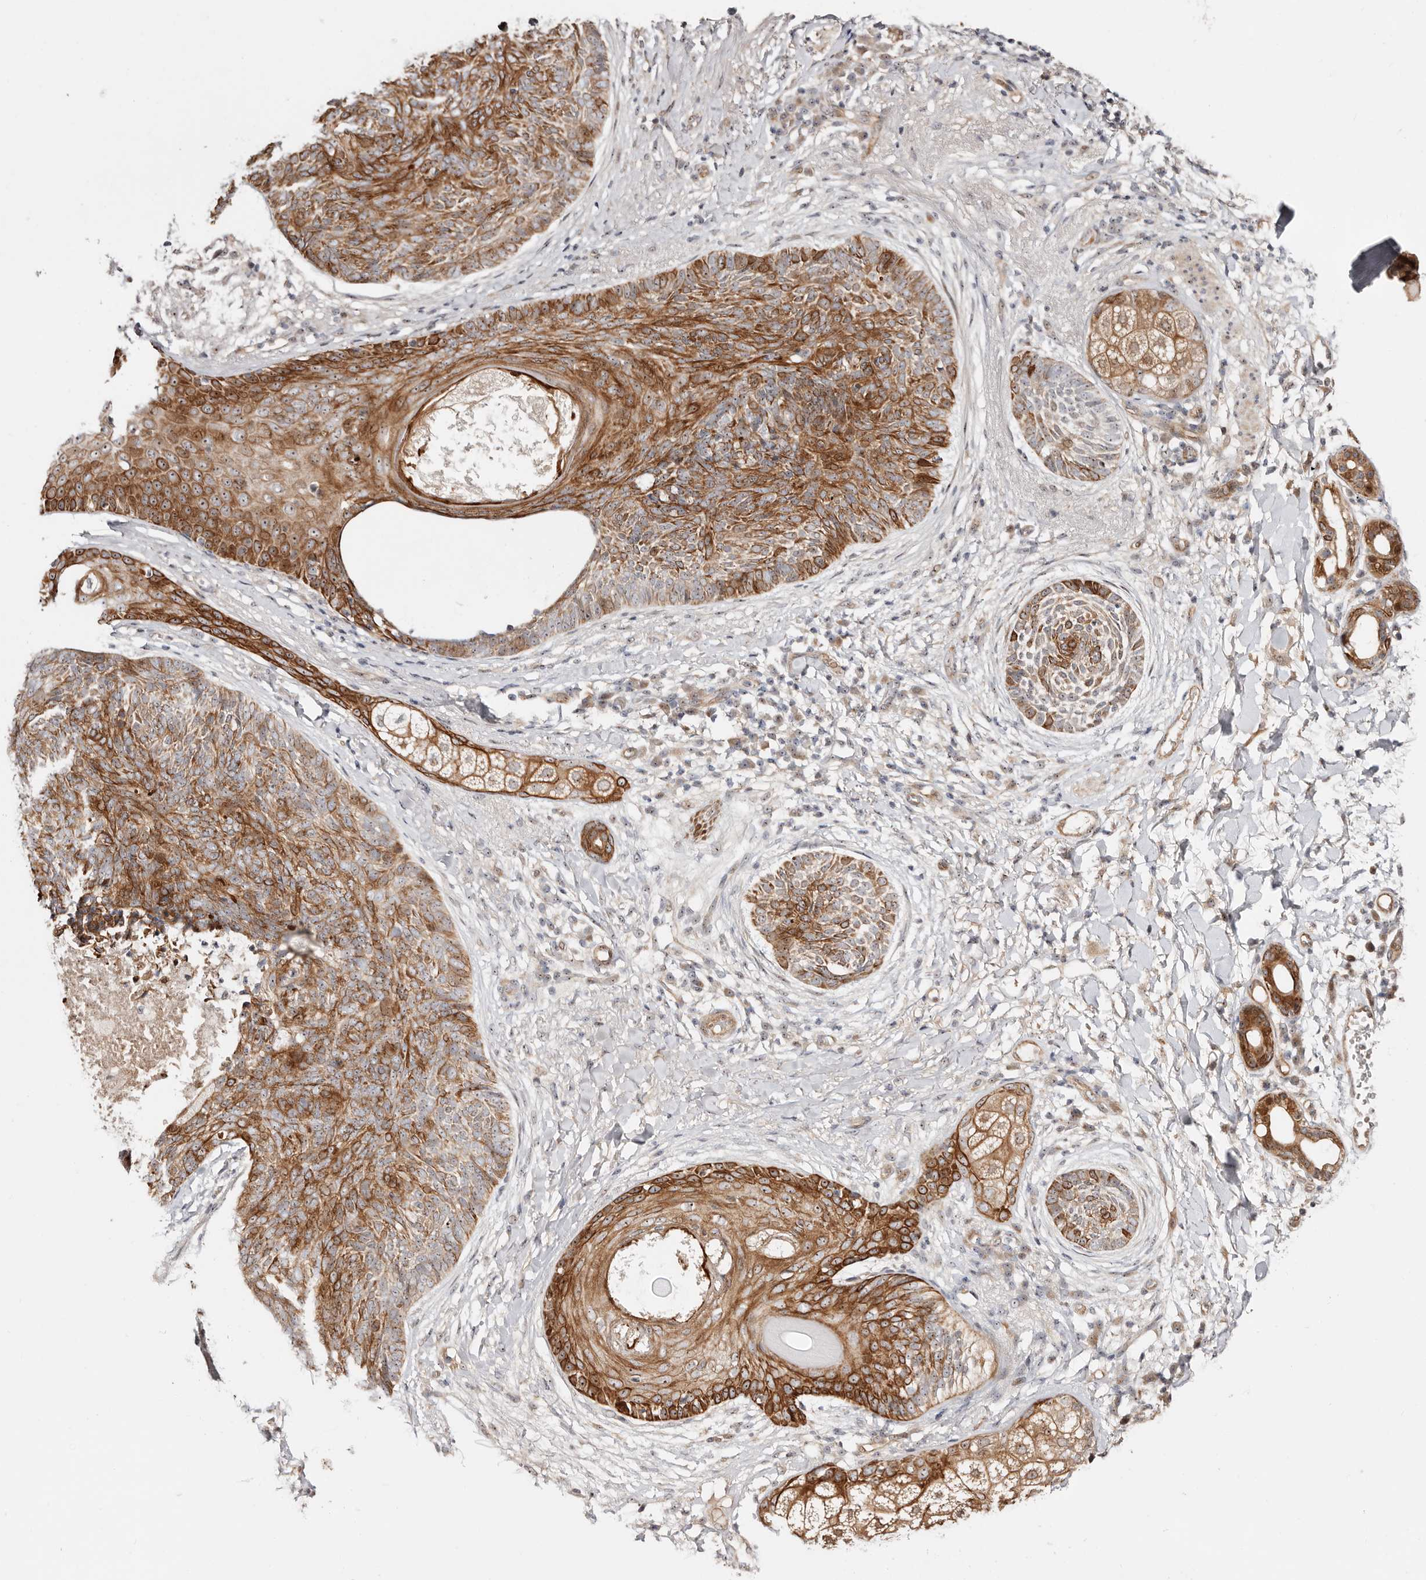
{"staining": {"intensity": "moderate", "quantity": ">75%", "location": "cytoplasmic/membranous"}, "tissue": "skin cancer", "cell_type": "Tumor cells", "image_type": "cancer", "snomed": [{"axis": "morphology", "description": "Basal cell carcinoma"}, {"axis": "topography", "description": "Skin"}], "caption": "Basal cell carcinoma (skin) tissue exhibits moderate cytoplasmic/membranous expression in approximately >75% of tumor cells, visualized by immunohistochemistry.", "gene": "ODF2L", "patient": {"sex": "male", "age": 85}}